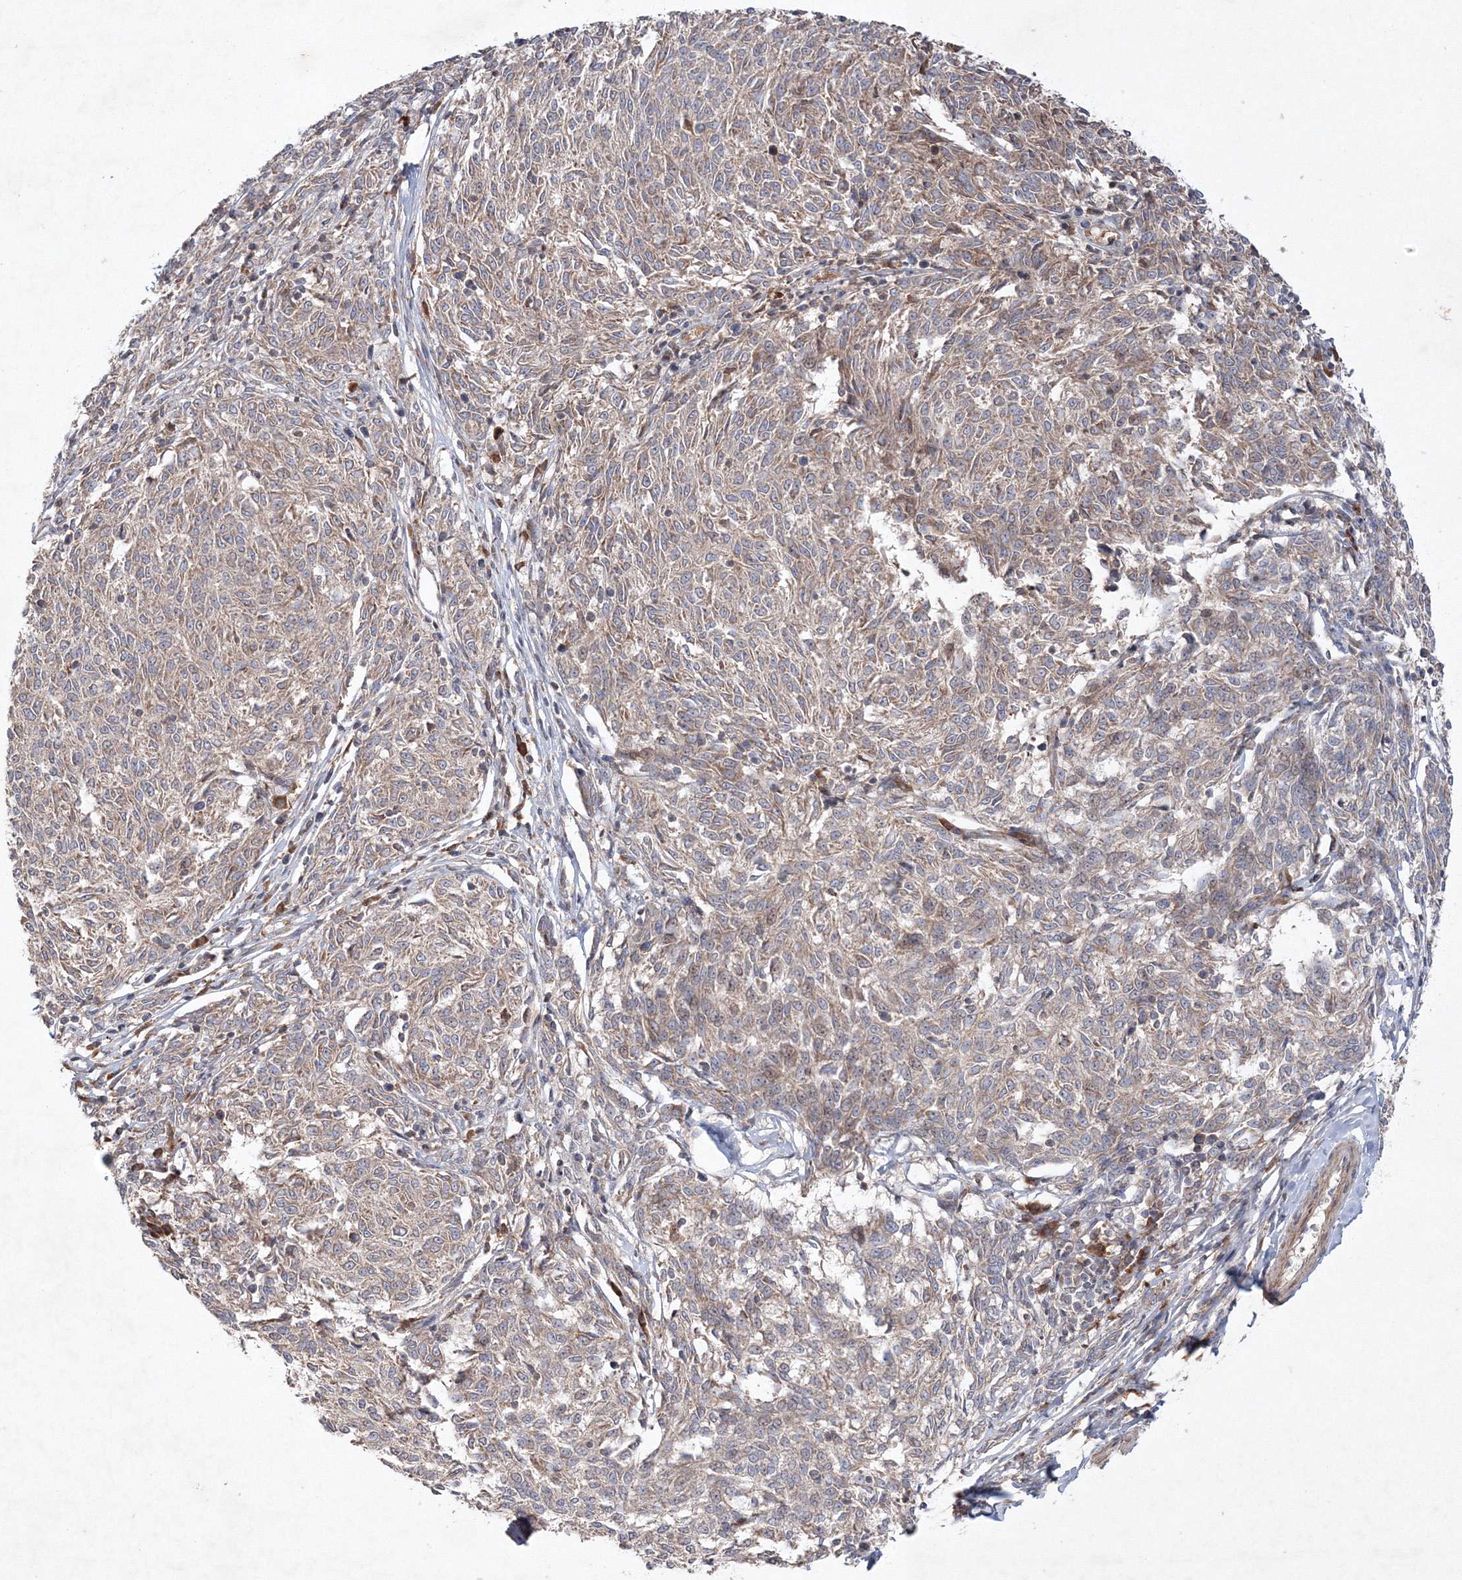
{"staining": {"intensity": "weak", "quantity": ">75%", "location": "cytoplasmic/membranous"}, "tissue": "melanoma", "cell_type": "Tumor cells", "image_type": "cancer", "snomed": [{"axis": "morphology", "description": "Malignant melanoma, NOS"}, {"axis": "topography", "description": "Skin"}], "caption": "Protein staining displays weak cytoplasmic/membranous expression in about >75% of tumor cells in melanoma. (Stains: DAB in brown, nuclei in blue, Microscopy: brightfield microscopy at high magnification).", "gene": "NOA1", "patient": {"sex": "female", "age": 72}}